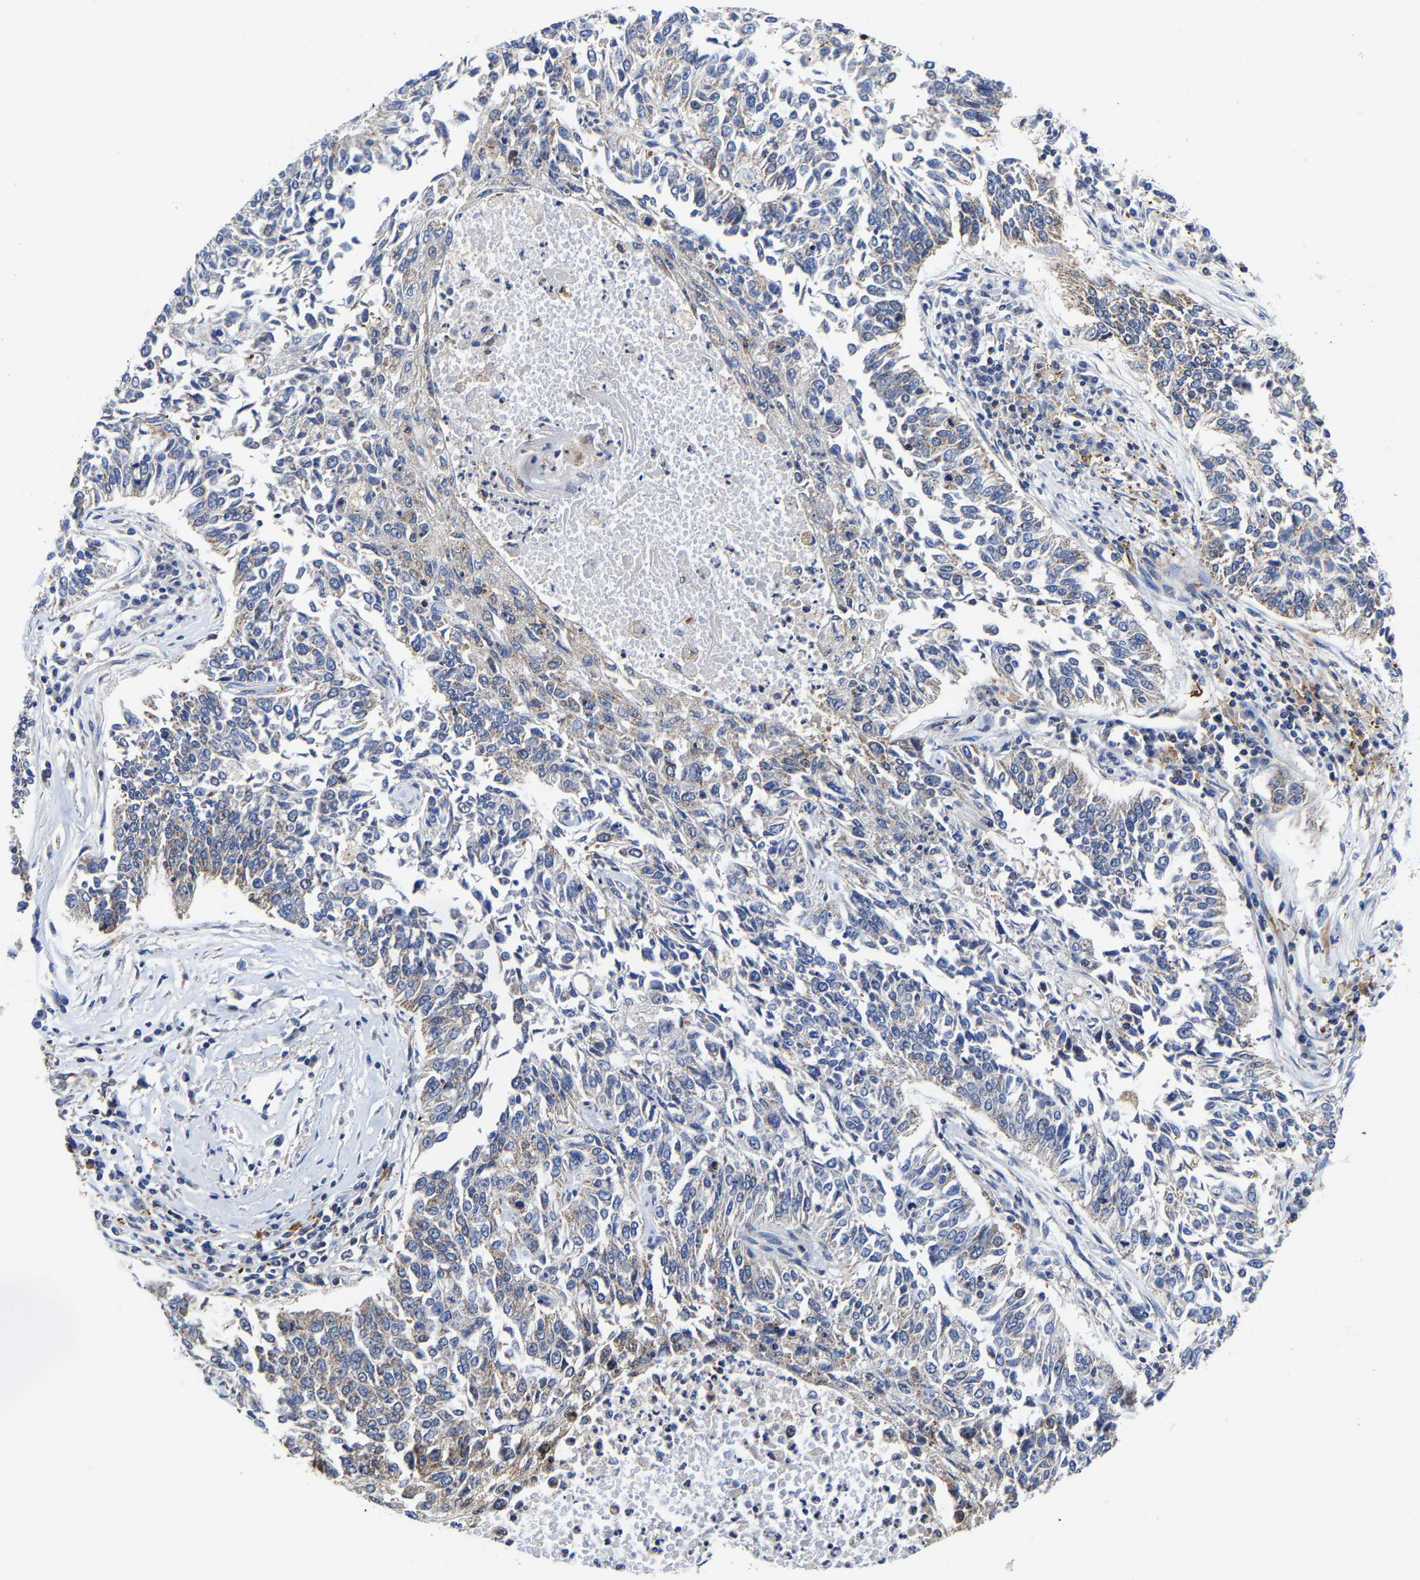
{"staining": {"intensity": "weak", "quantity": ">75%", "location": "cytoplasmic/membranous"}, "tissue": "lung cancer", "cell_type": "Tumor cells", "image_type": "cancer", "snomed": [{"axis": "morphology", "description": "Normal tissue, NOS"}, {"axis": "morphology", "description": "Squamous cell carcinoma, NOS"}, {"axis": "topography", "description": "Cartilage tissue"}, {"axis": "topography", "description": "Bronchus"}, {"axis": "topography", "description": "Lung"}], "caption": "Immunohistochemical staining of lung cancer shows low levels of weak cytoplasmic/membranous staining in approximately >75% of tumor cells.", "gene": "PFKFB3", "patient": {"sex": "female", "age": 49}}